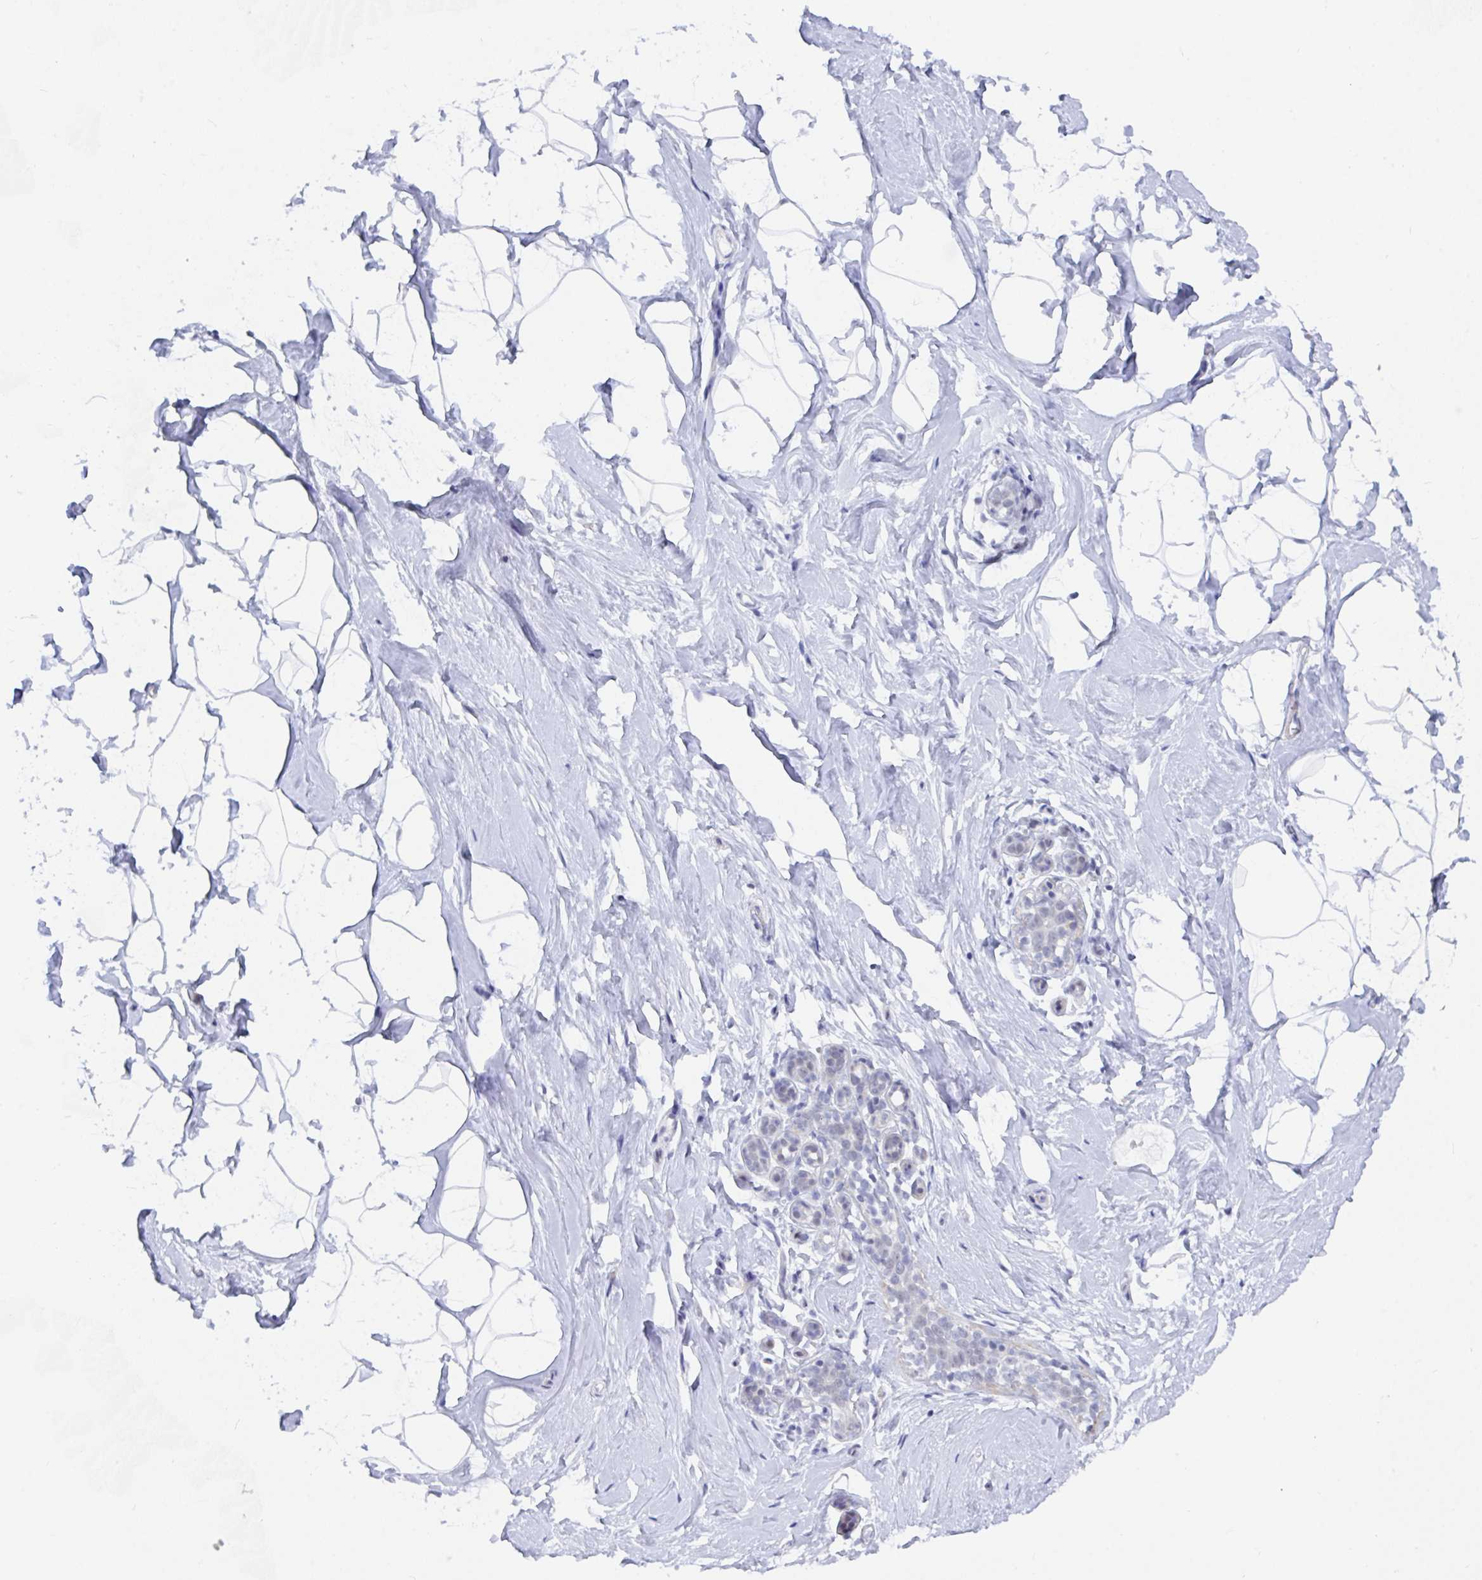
{"staining": {"intensity": "negative", "quantity": "none", "location": "none"}, "tissue": "breast", "cell_type": "Adipocytes", "image_type": "normal", "snomed": [{"axis": "morphology", "description": "Normal tissue, NOS"}, {"axis": "topography", "description": "Breast"}], "caption": "Human breast stained for a protein using immunohistochemistry (IHC) displays no expression in adipocytes.", "gene": "DAOA", "patient": {"sex": "female", "age": 32}}